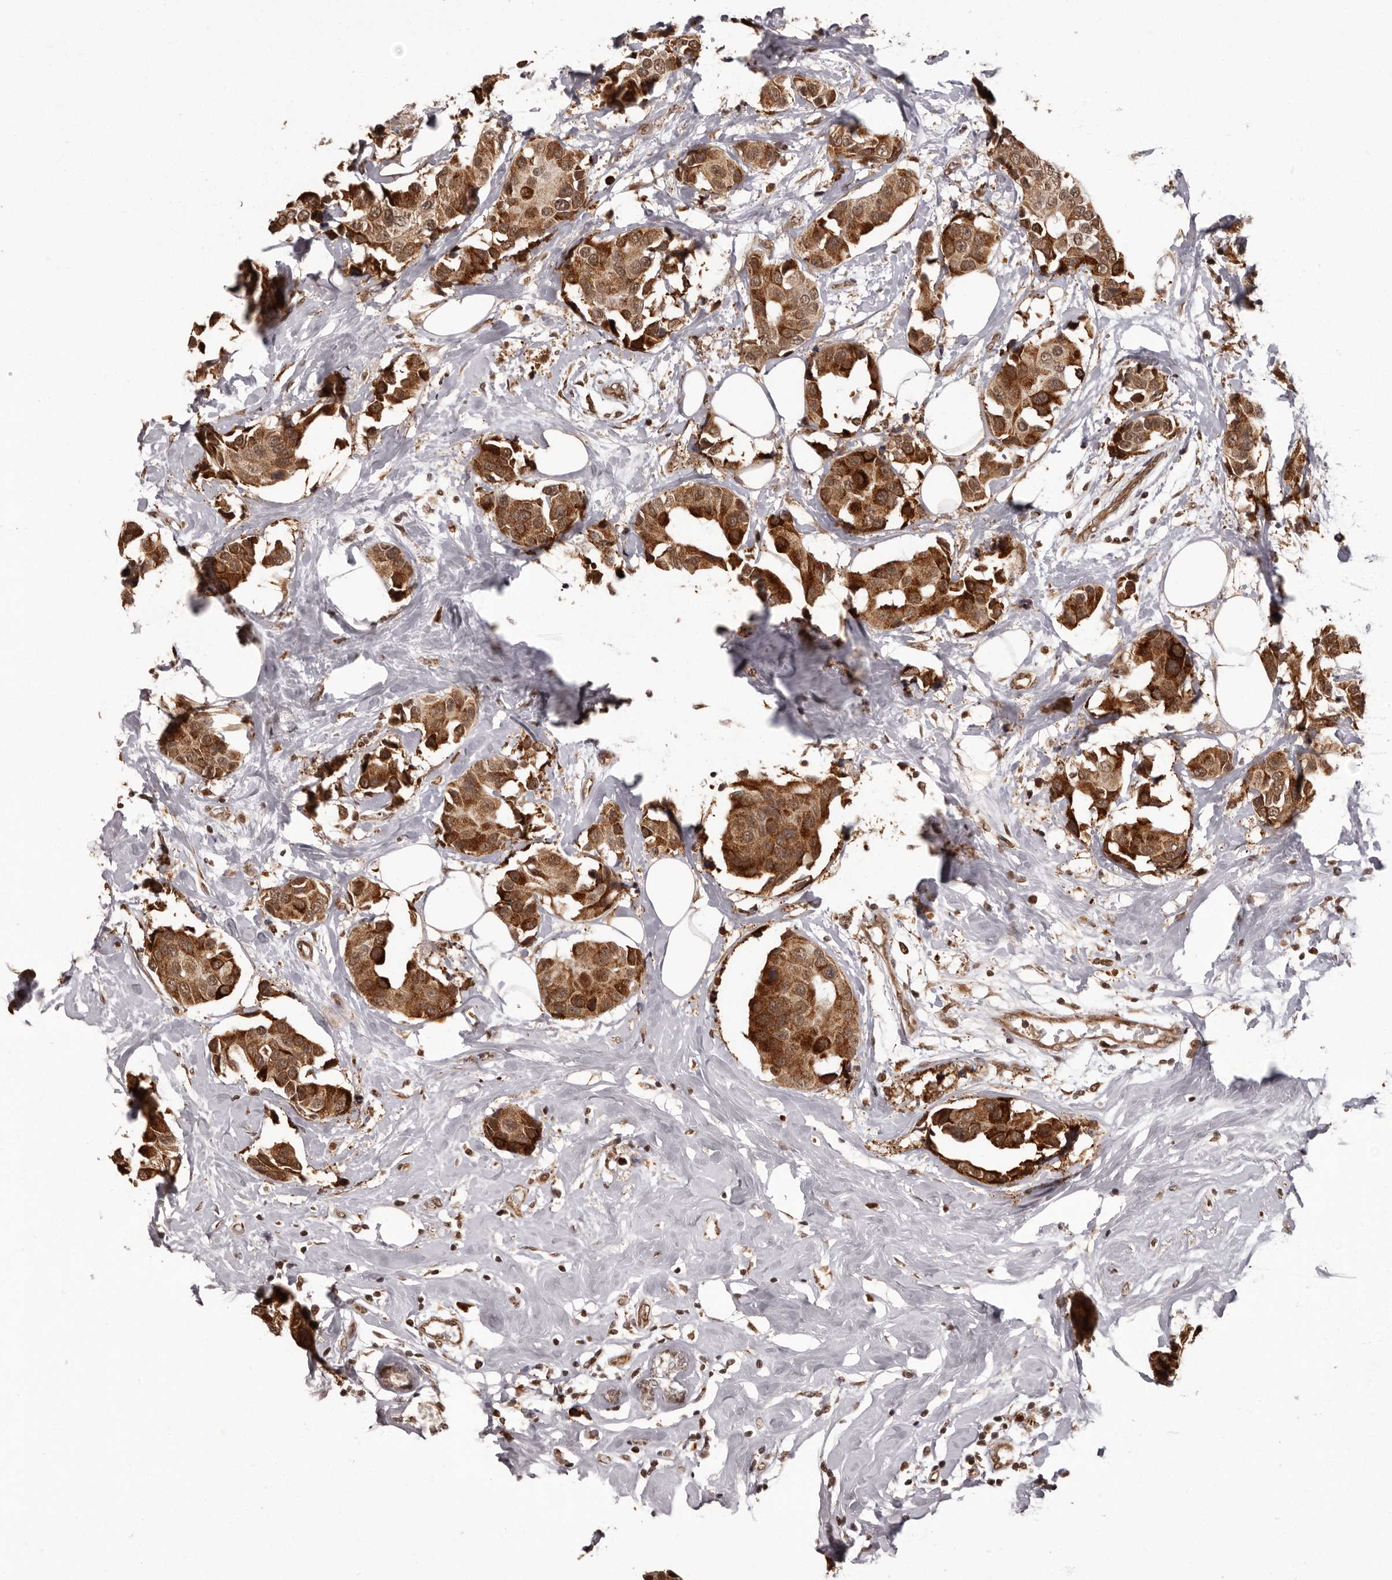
{"staining": {"intensity": "moderate", "quantity": ">75%", "location": "cytoplasmic/membranous,nuclear"}, "tissue": "breast cancer", "cell_type": "Tumor cells", "image_type": "cancer", "snomed": [{"axis": "morphology", "description": "Normal tissue, NOS"}, {"axis": "morphology", "description": "Duct carcinoma"}, {"axis": "topography", "description": "Breast"}], "caption": "DAB immunohistochemical staining of human breast intraductal carcinoma shows moderate cytoplasmic/membranous and nuclear protein staining in approximately >75% of tumor cells.", "gene": "IL32", "patient": {"sex": "female", "age": 39}}